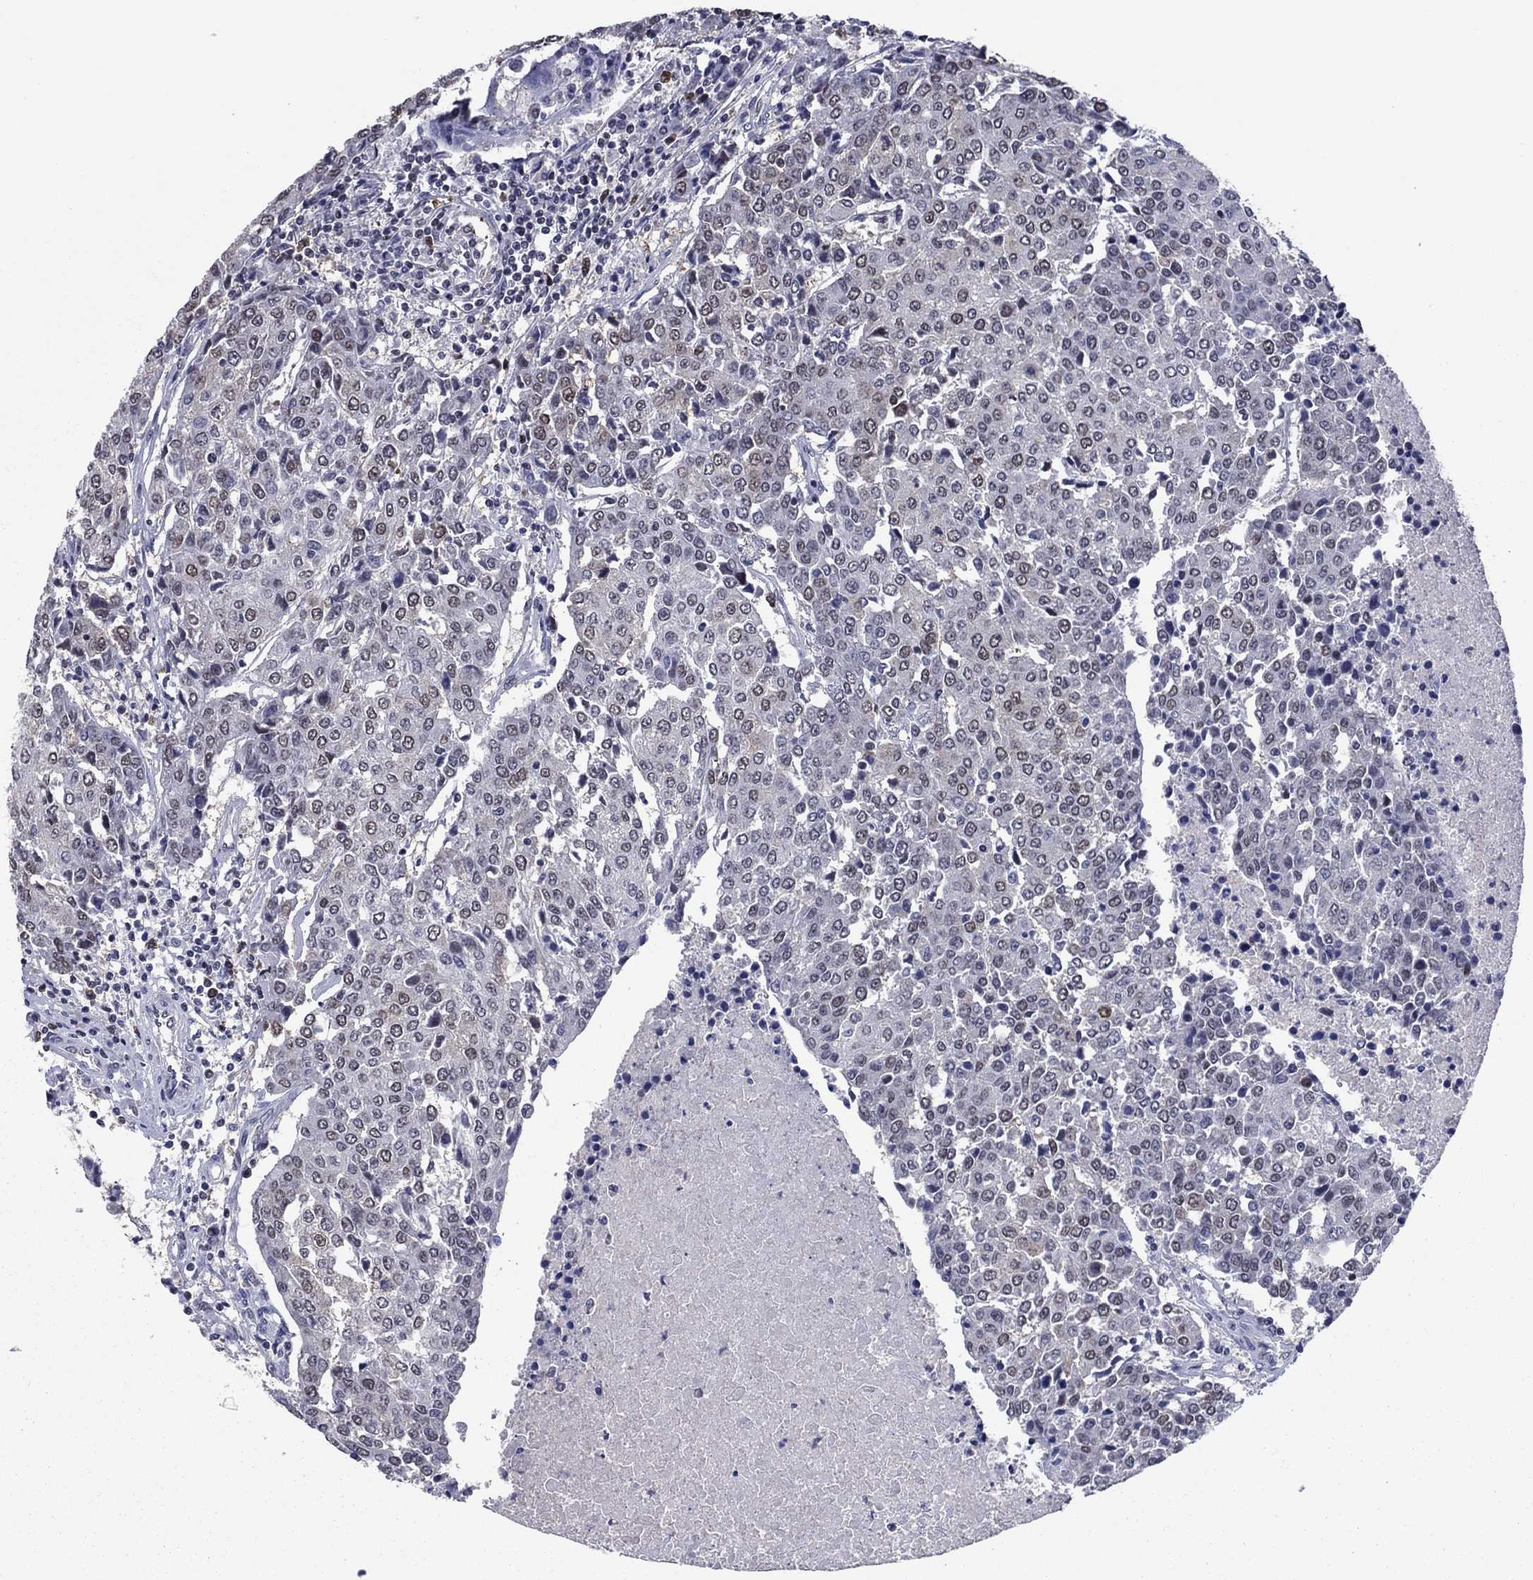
{"staining": {"intensity": "negative", "quantity": "none", "location": "none"}, "tissue": "urothelial cancer", "cell_type": "Tumor cells", "image_type": "cancer", "snomed": [{"axis": "morphology", "description": "Urothelial carcinoma, High grade"}, {"axis": "topography", "description": "Urinary bladder"}], "caption": "Histopathology image shows no significant protein staining in tumor cells of urothelial cancer.", "gene": "TYMS", "patient": {"sex": "female", "age": 85}}